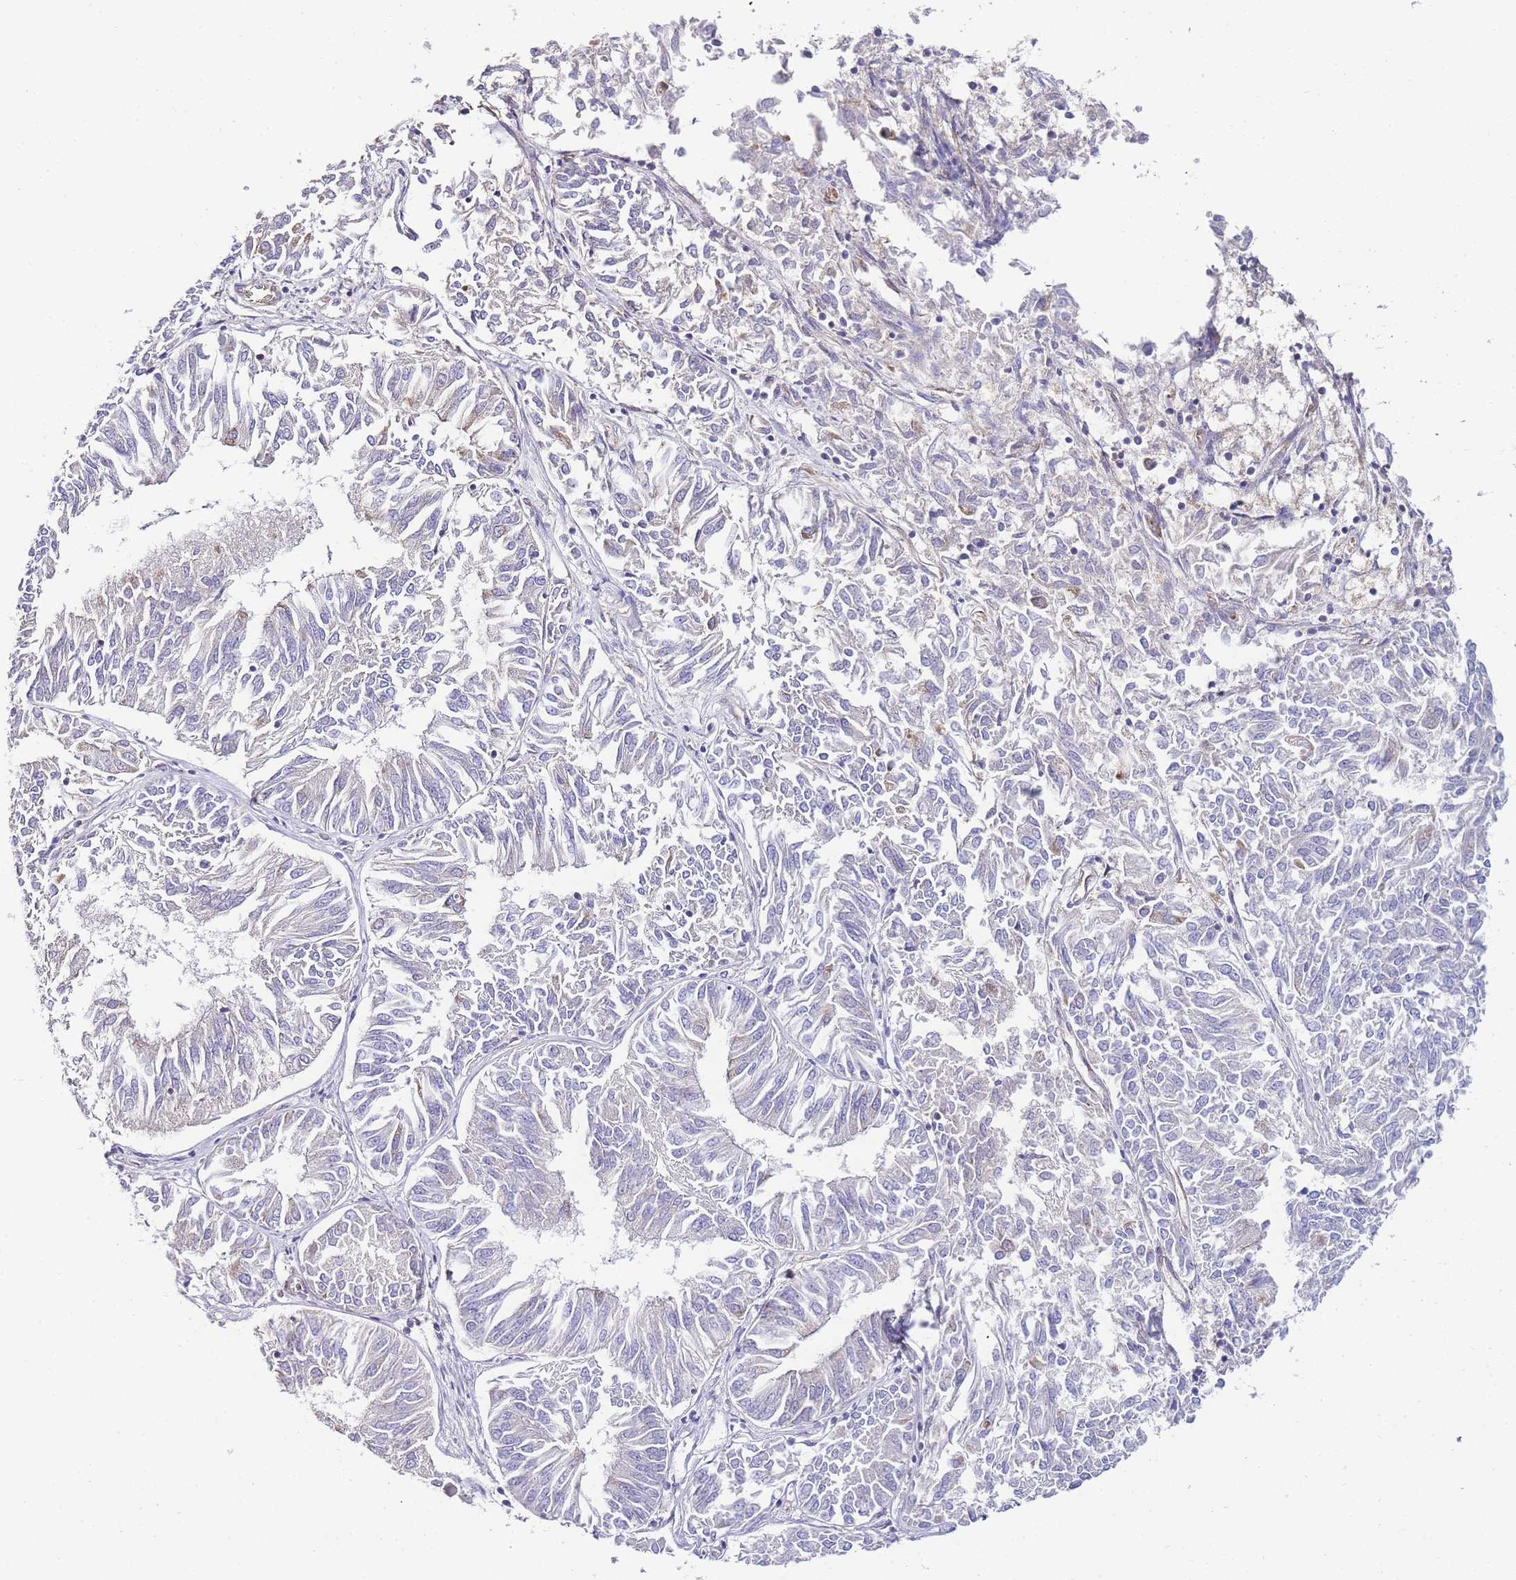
{"staining": {"intensity": "negative", "quantity": "none", "location": "none"}, "tissue": "endometrial cancer", "cell_type": "Tumor cells", "image_type": "cancer", "snomed": [{"axis": "morphology", "description": "Adenocarcinoma, NOS"}, {"axis": "topography", "description": "Endometrium"}], "caption": "The IHC photomicrograph has no significant expression in tumor cells of endometrial adenocarcinoma tissue. (IHC, brightfield microscopy, high magnification).", "gene": "PDCD7", "patient": {"sex": "female", "age": 58}}